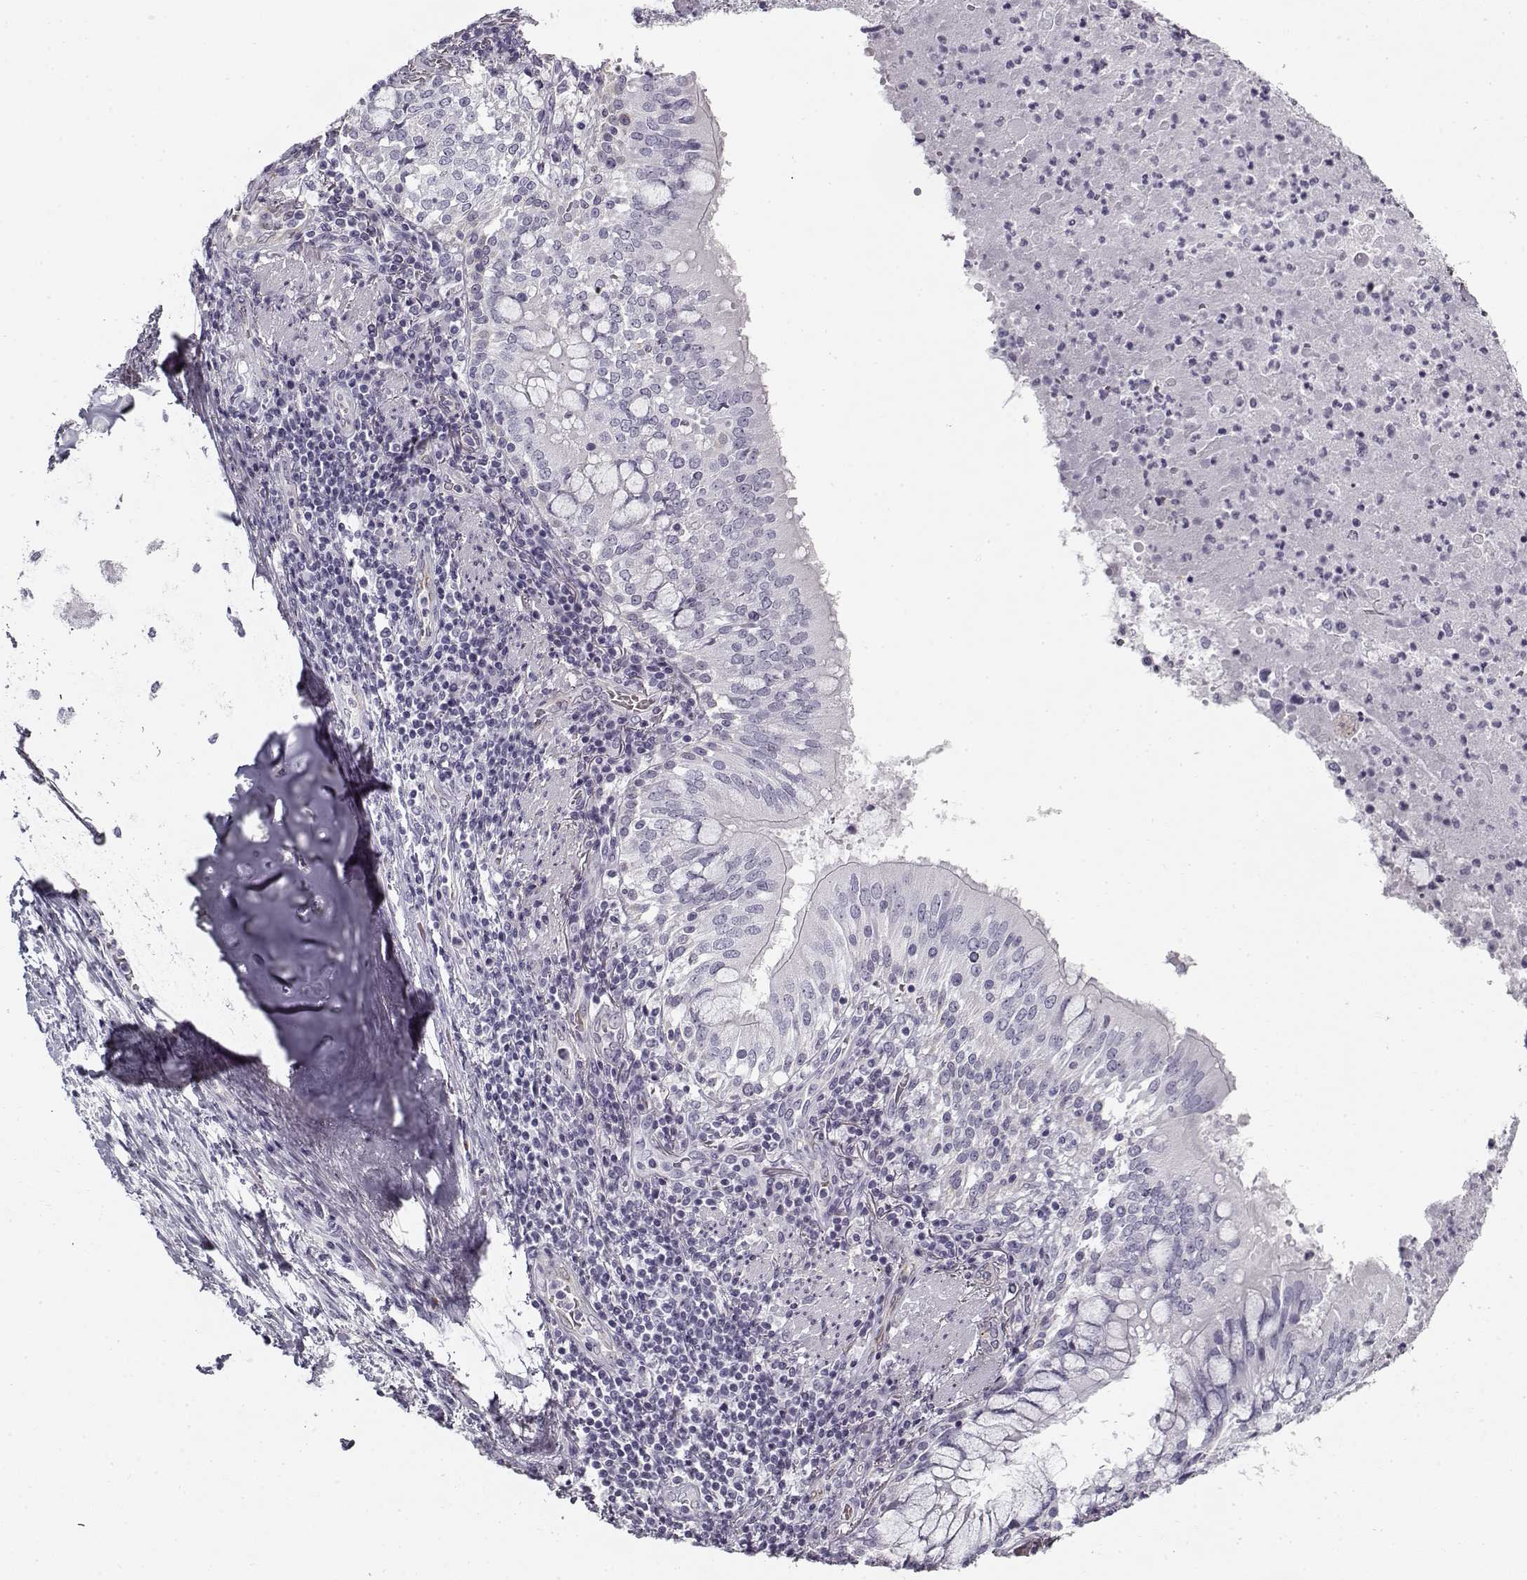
{"staining": {"intensity": "negative", "quantity": "none", "location": "none"}, "tissue": "lung cancer", "cell_type": "Tumor cells", "image_type": "cancer", "snomed": [{"axis": "morphology", "description": "Normal tissue, NOS"}, {"axis": "morphology", "description": "Squamous cell carcinoma, NOS"}, {"axis": "topography", "description": "Bronchus"}, {"axis": "topography", "description": "Lung"}], "caption": "Tumor cells are negative for protein expression in human squamous cell carcinoma (lung). (DAB IHC with hematoxylin counter stain).", "gene": "SNCA", "patient": {"sex": "male", "age": 64}}